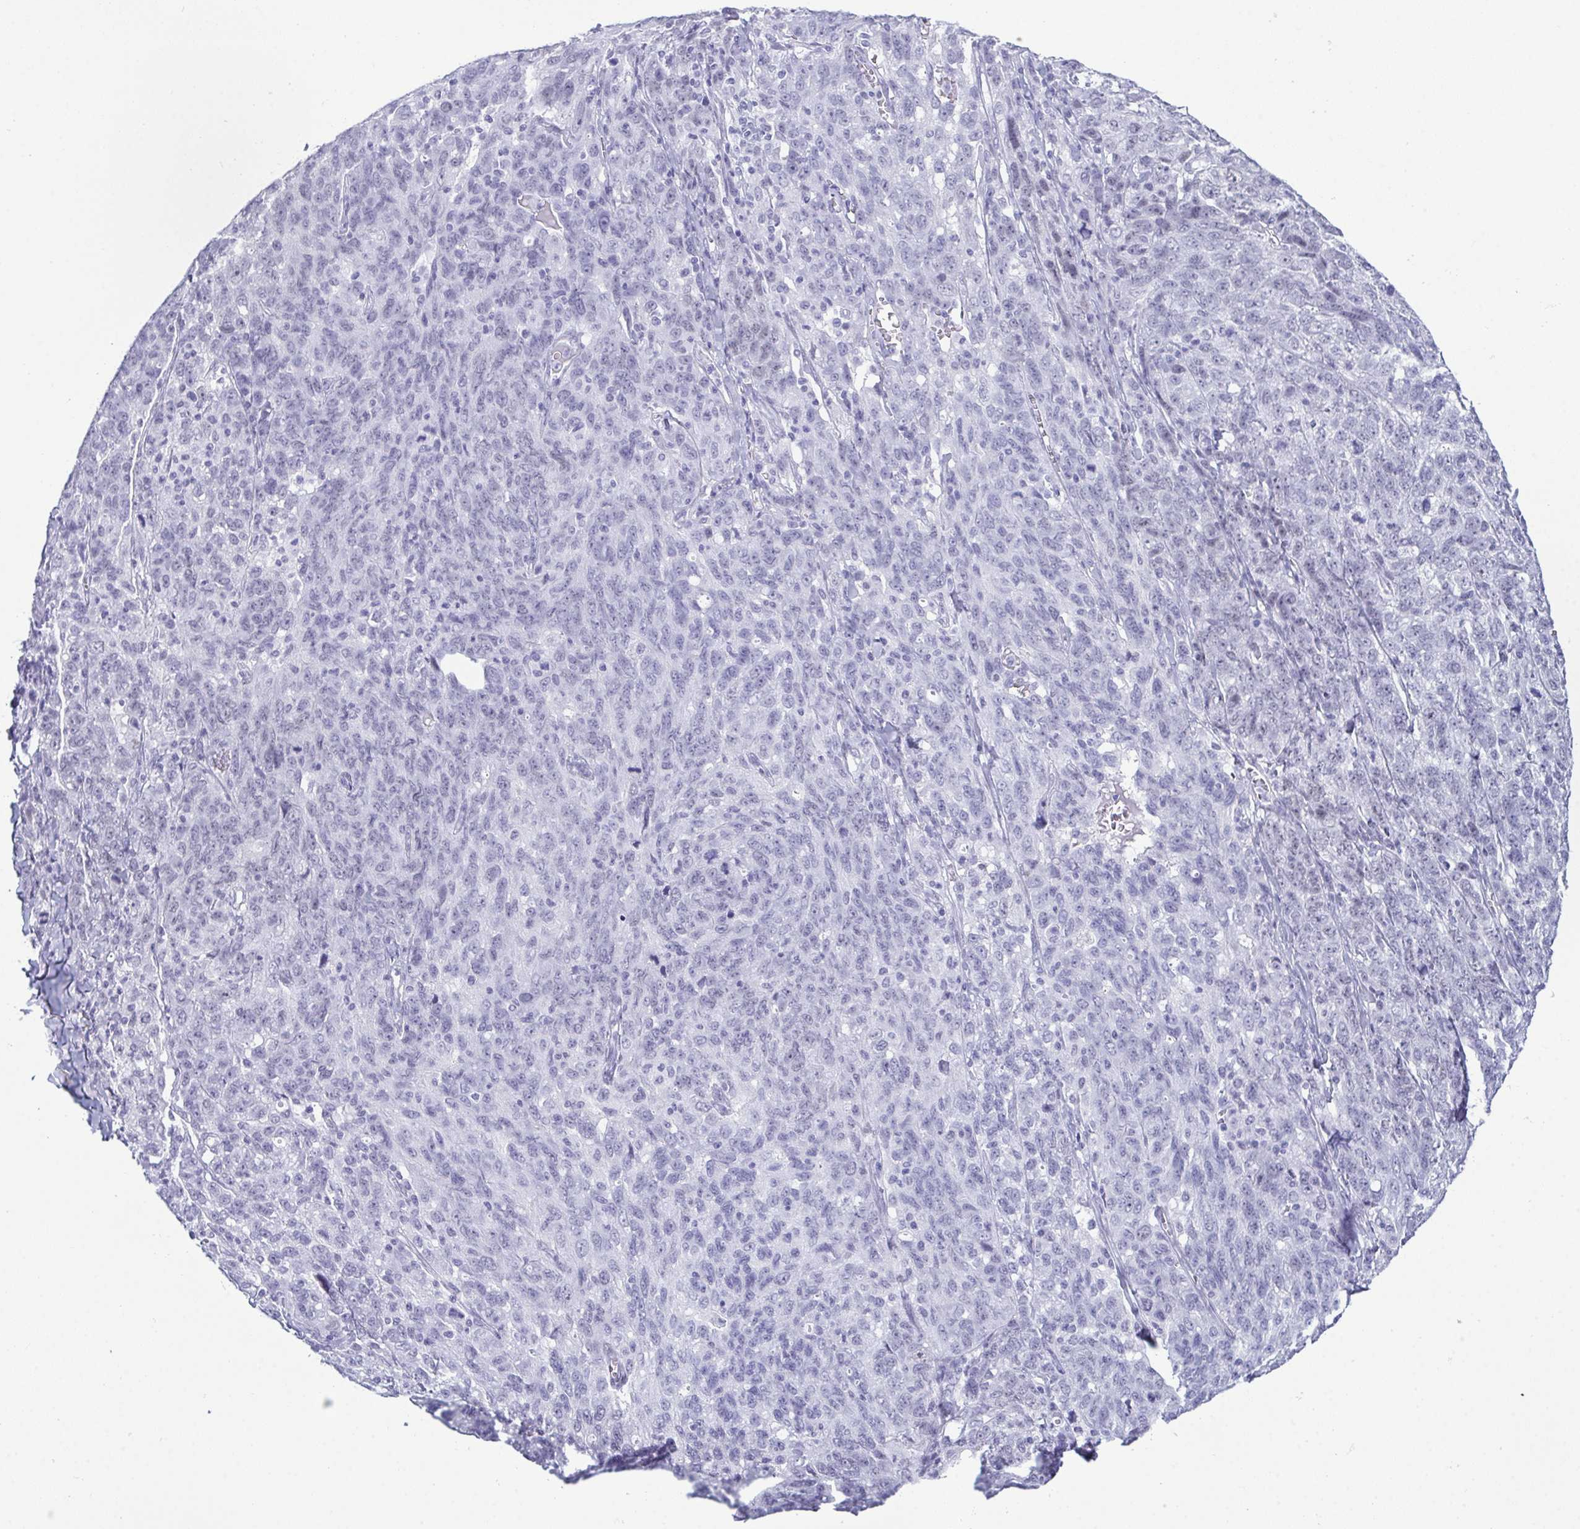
{"staining": {"intensity": "negative", "quantity": "none", "location": "none"}, "tissue": "ovarian cancer", "cell_type": "Tumor cells", "image_type": "cancer", "snomed": [{"axis": "morphology", "description": "Cystadenocarcinoma, serous, NOS"}, {"axis": "topography", "description": "Ovary"}], "caption": "Ovarian cancer was stained to show a protein in brown. There is no significant staining in tumor cells.", "gene": "SUGP2", "patient": {"sex": "female", "age": 71}}